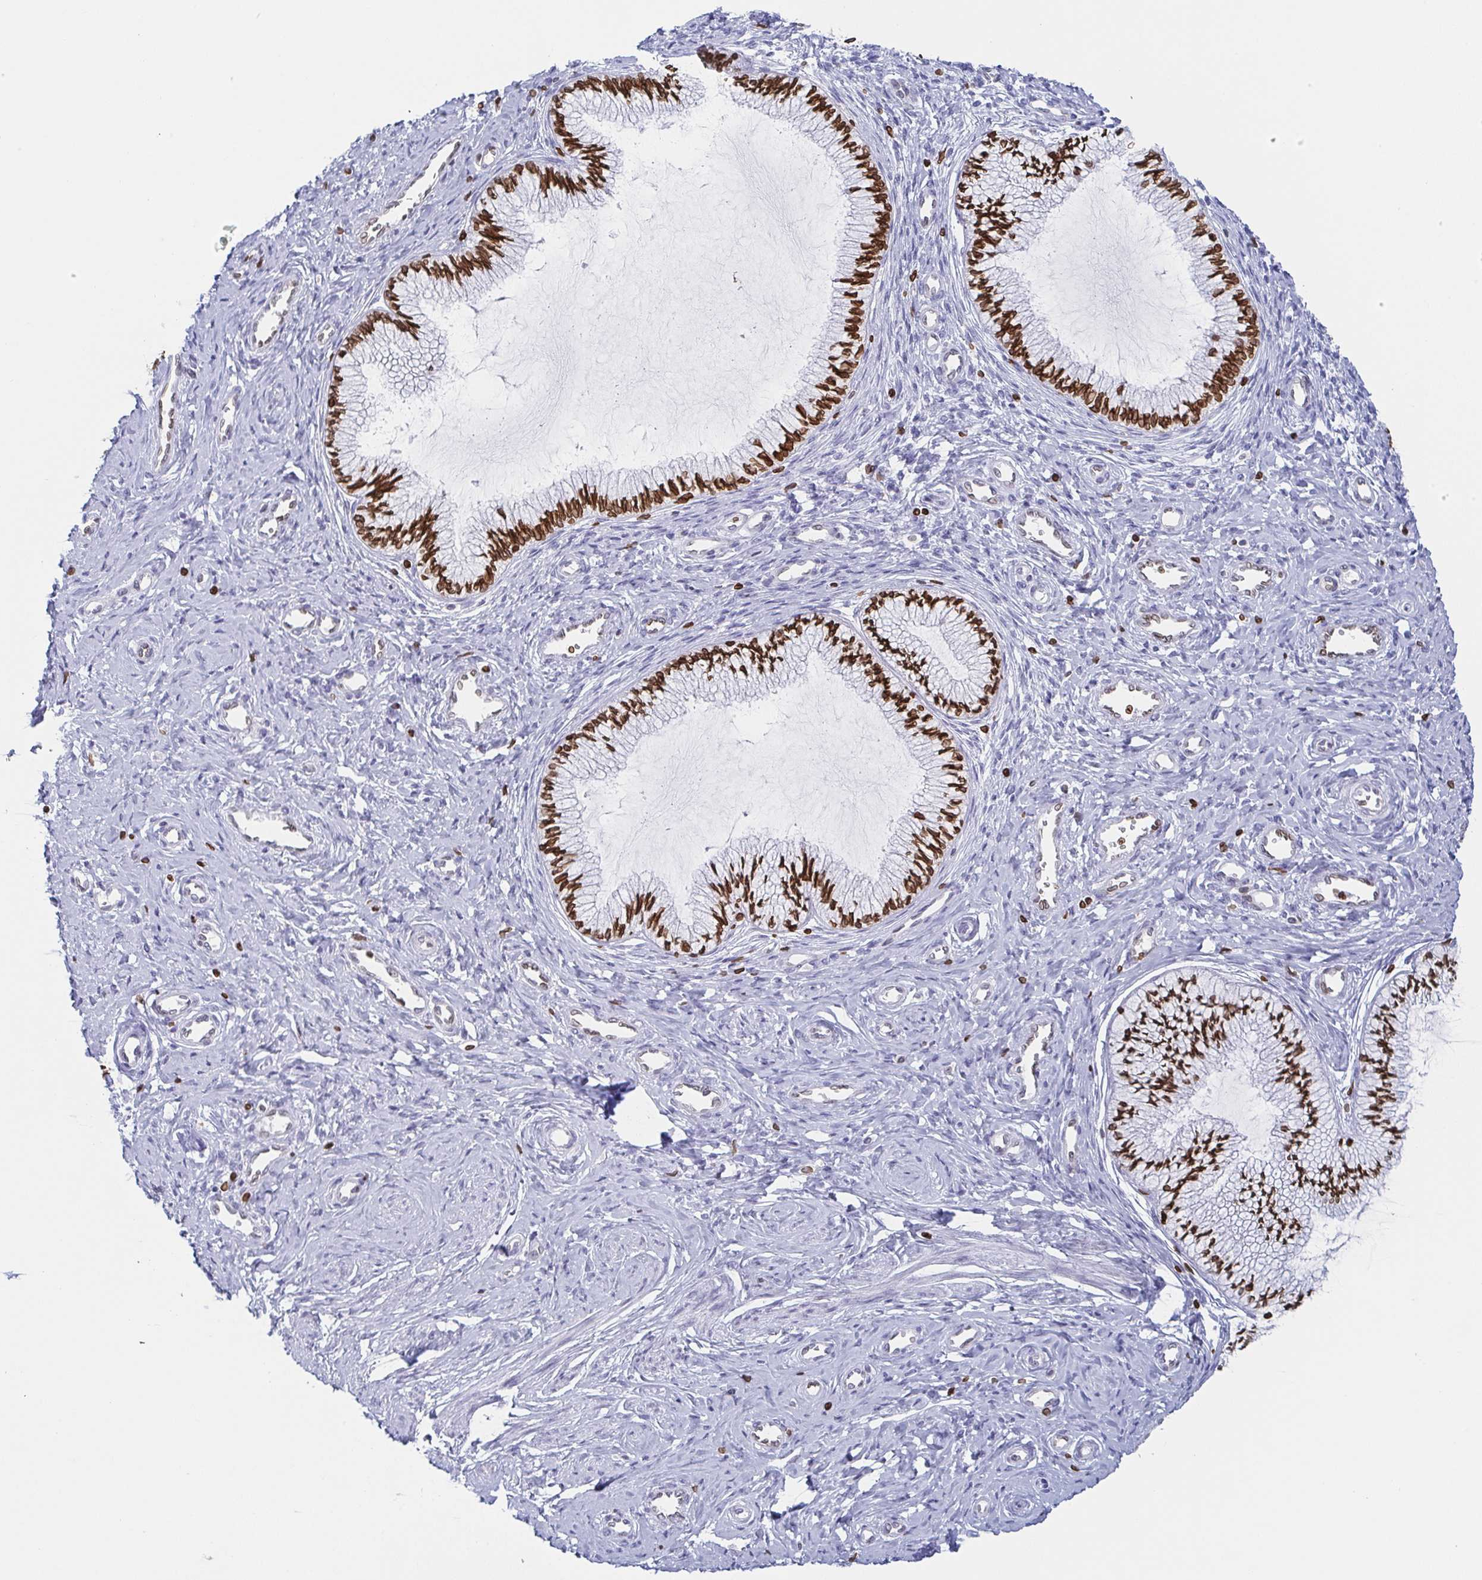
{"staining": {"intensity": "strong", "quantity": ">75%", "location": "cytoplasmic/membranous,nuclear"}, "tissue": "cervix", "cell_type": "Glandular cells", "image_type": "normal", "snomed": [{"axis": "morphology", "description": "Normal tissue, NOS"}, {"axis": "topography", "description": "Cervix"}], "caption": "Brown immunohistochemical staining in normal cervix displays strong cytoplasmic/membranous,nuclear staining in approximately >75% of glandular cells.", "gene": "BTBD7", "patient": {"sex": "female", "age": 24}}